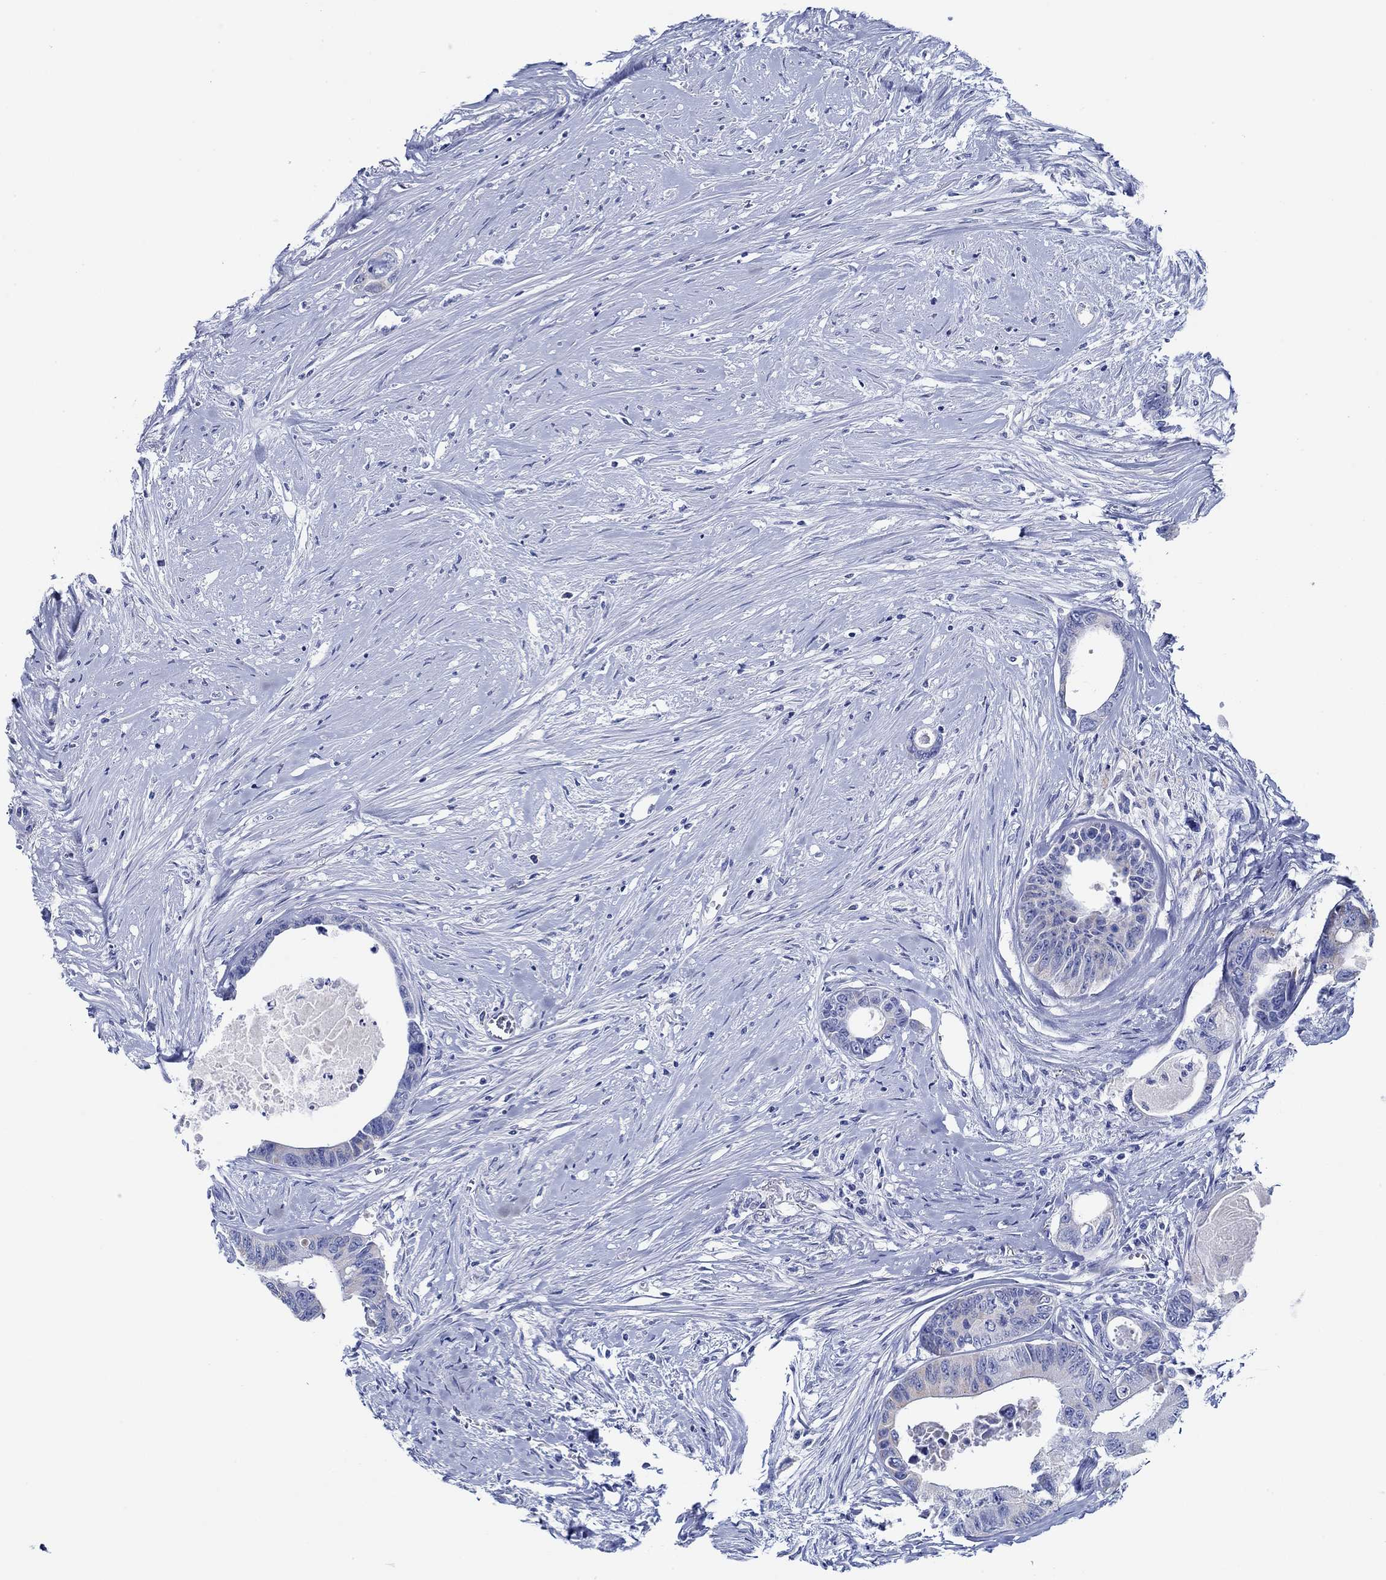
{"staining": {"intensity": "weak", "quantity": "<25%", "location": "cytoplasmic/membranous"}, "tissue": "colorectal cancer", "cell_type": "Tumor cells", "image_type": "cancer", "snomed": [{"axis": "morphology", "description": "Adenocarcinoma, NOS"}, {"axis": "topography", "description": "Rectum"}], "caption": "Tumor cells are negative for protein expression in human colorectal cancer (adenocarcinoma).", "gene": "IGFBP6", "patient": {"sex": "male", "age": 59}}